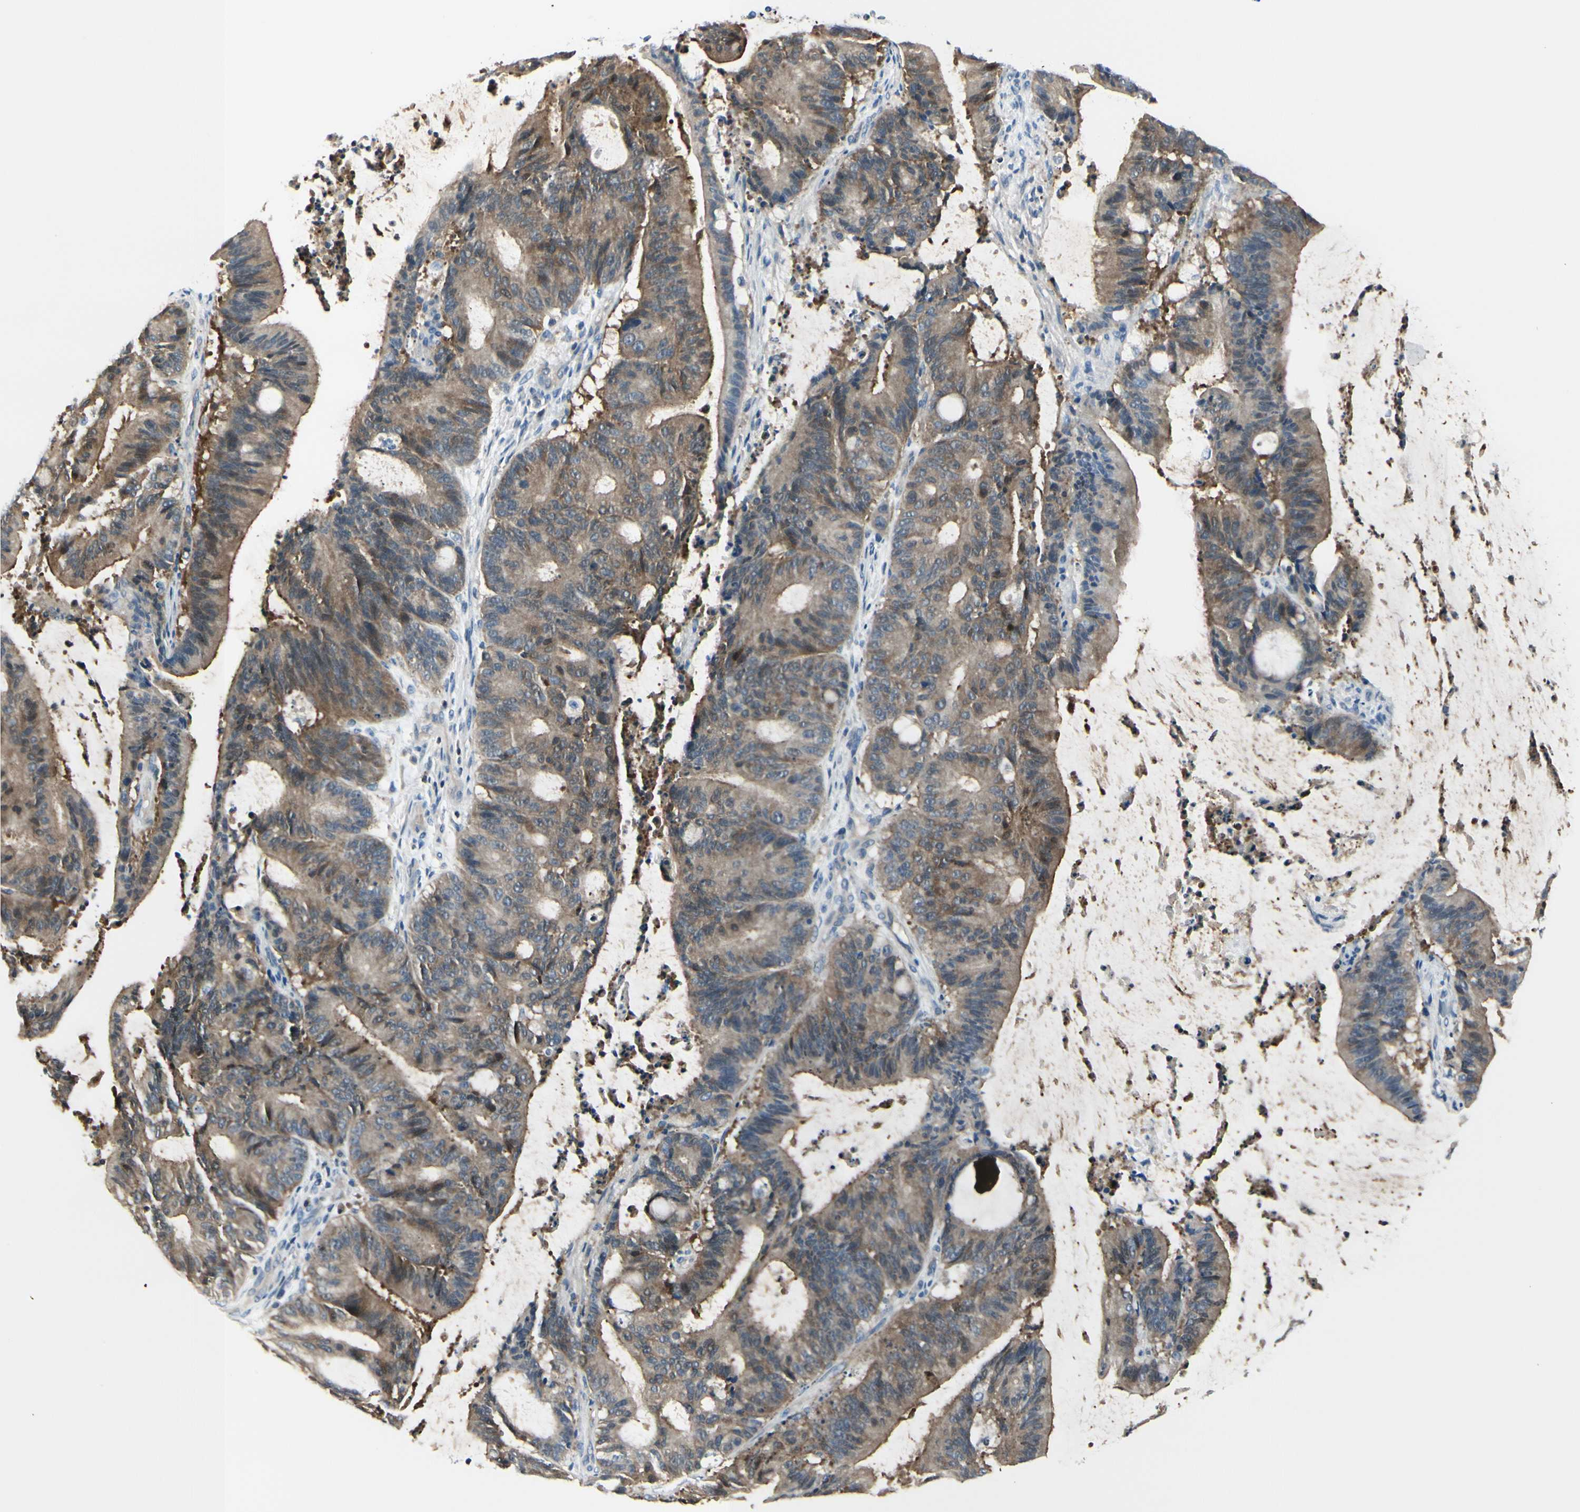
{"staining": {"intensity": "moderate", "quantity": ">75%", "location": "cytoplasmic/membranous"}, "tissue": "liver cancer", "cell_type": "Tumor cells", "image_type": "cancer", "snomed": [{"axis": "morphology", "description": "Cholangiocarcinoma"}, {"axis": "topography", "description": "Liver"}], "caption": "An image of human cholangiocarcinoma (liver) stained for a protein displays moderate cytoplasmic/membranous brown staining in tumor cells. (DAB (3,3'-diaminobenzidine) IHC, brown staining for protein, blue staining for nuclei).", "gene": "SLC9A3R1", "patient": {"sex": "female", "age": 73}}